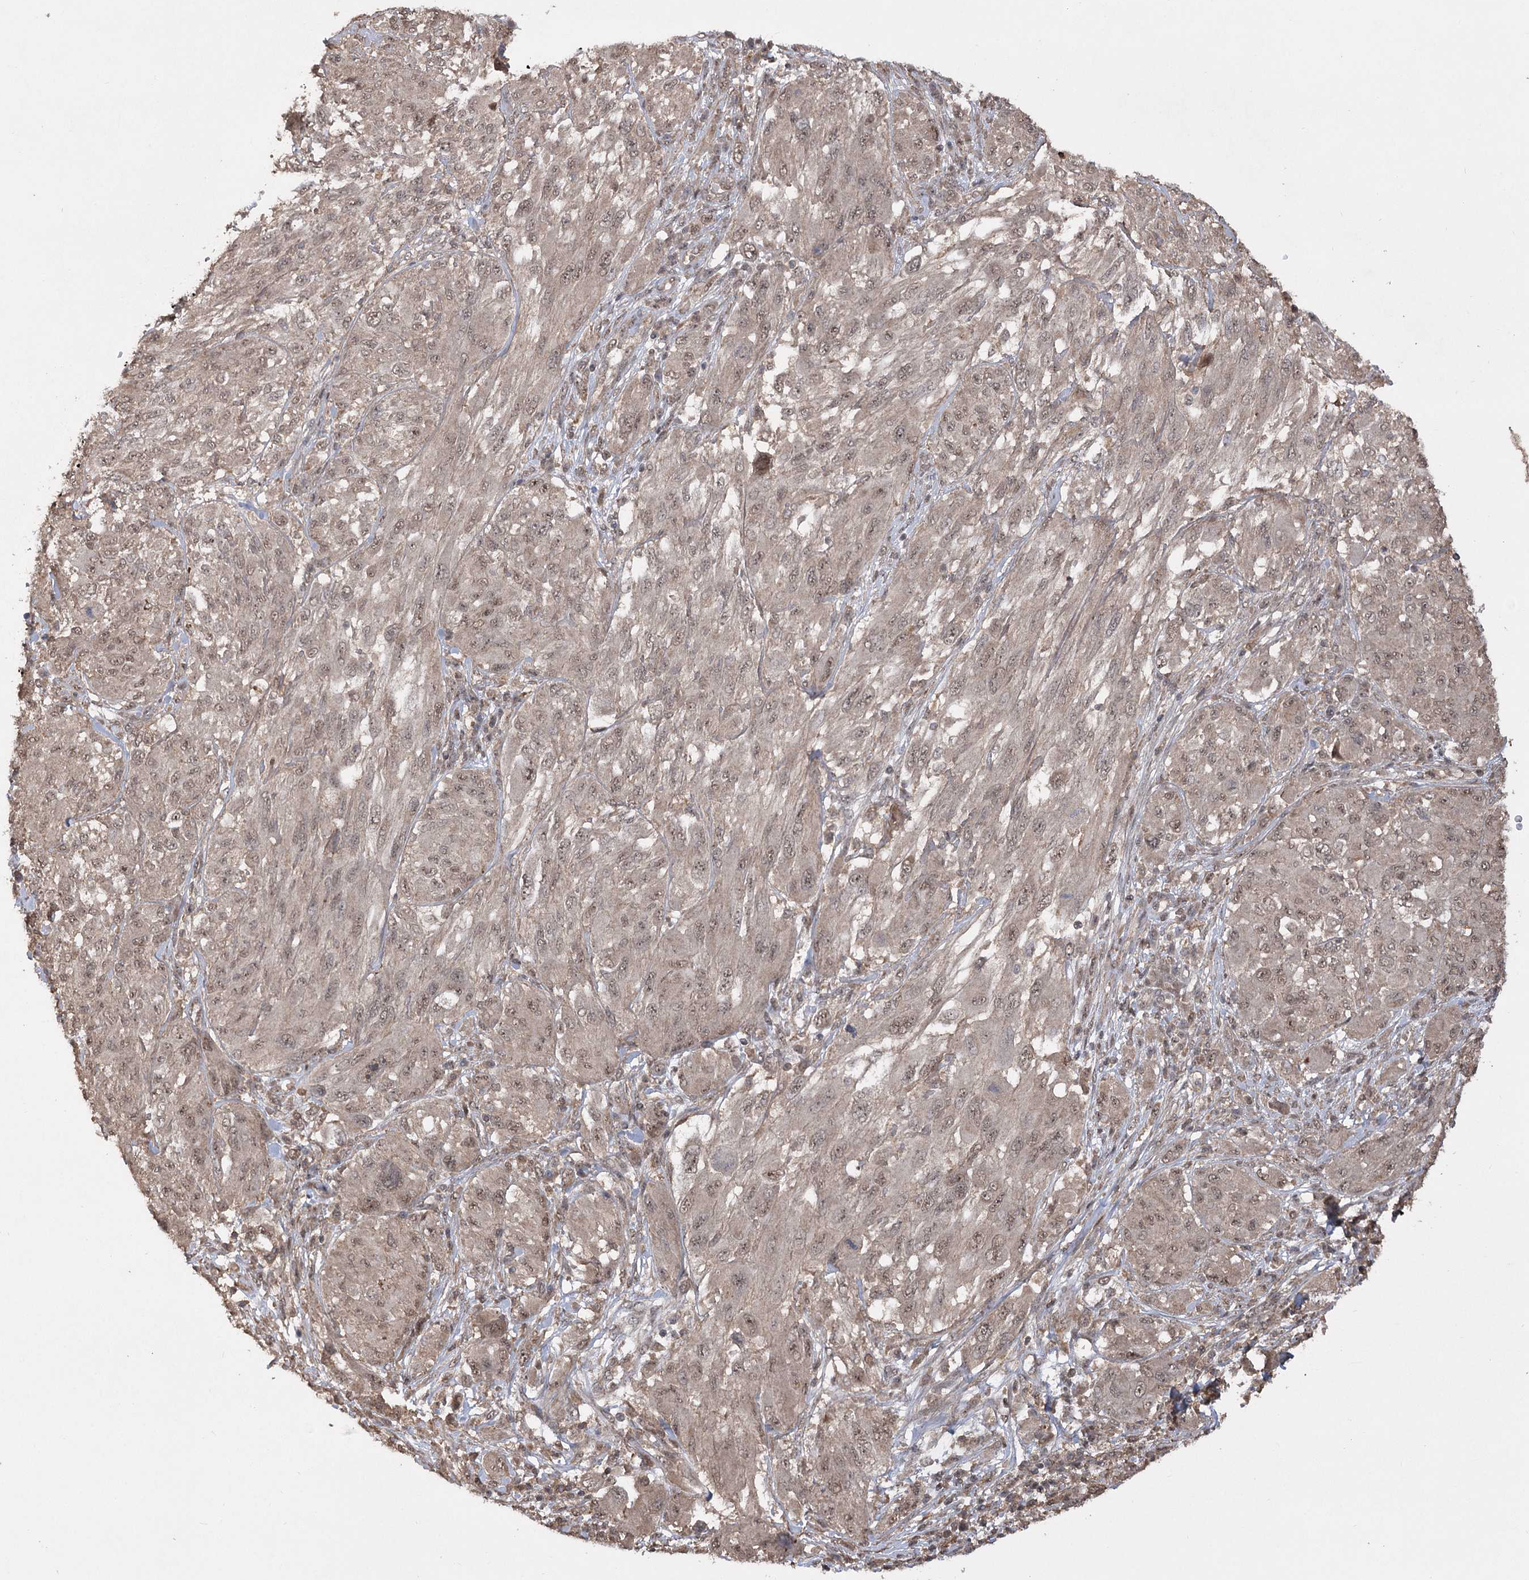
{"staining": {"intensity": "moderate", "quantity": ">75%", "location": "cytoplasmic/membranous,nuclear"}, "tissue": "melanoma", "cell_type": "Tumor cells", "image_type": "cancer", "snomed": [{"axis": "morphology", "description": "Malignant melanoma, NOS"}, {"axis": "topography", "description": "Skin"}], "caption": "An image of human malignant melanoma stained for a protein reveals moderate cytoplasmic/membranous and nuclear brown staining in tumor cells. (Brightfield microscopy of DAB IHC at high magnification).", "gene": "TENM2", "patient": {"sex": "female", "age": 91}}